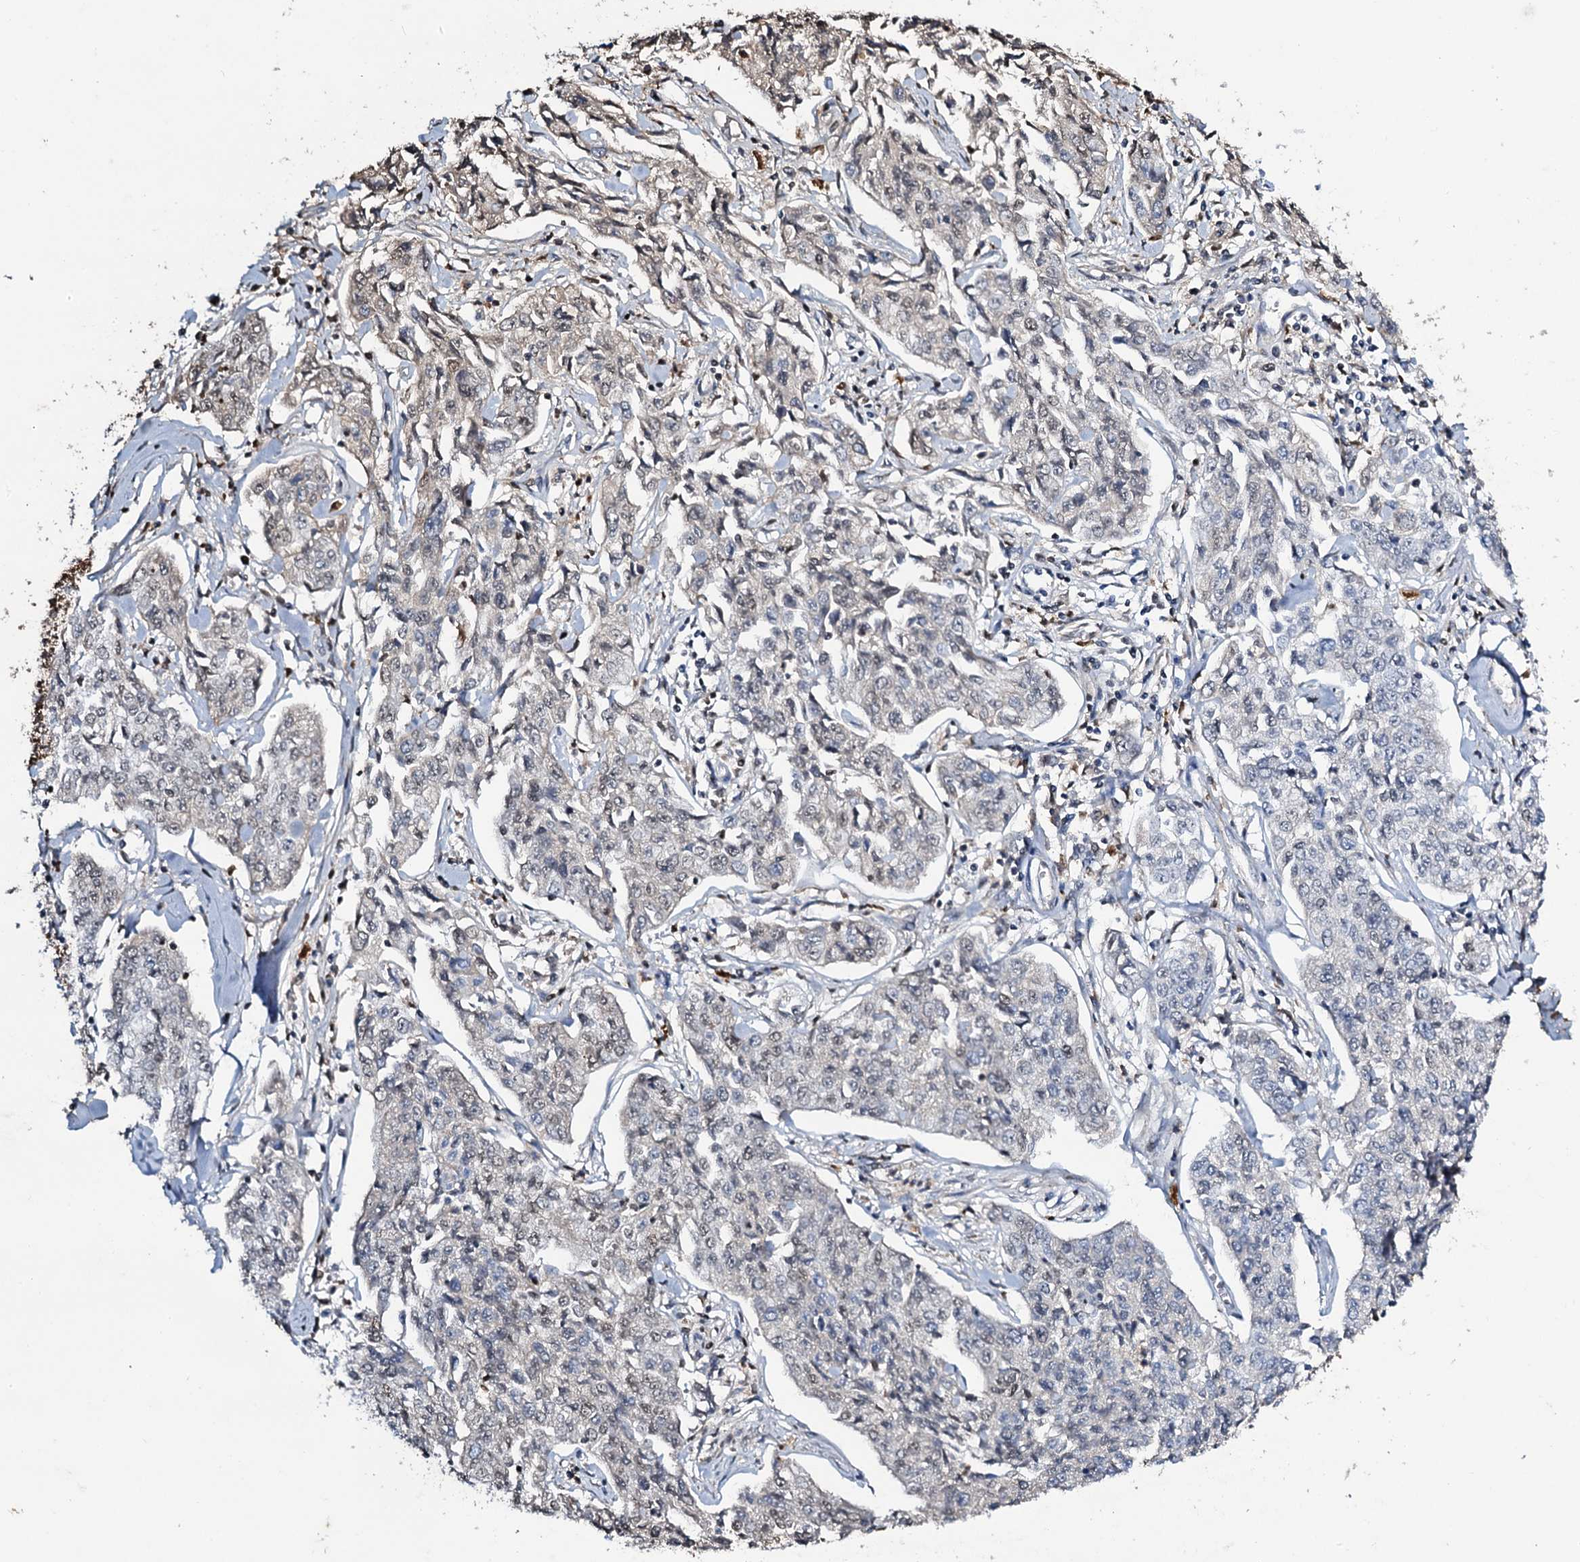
{"staining": {"intensity": "weak", "quantity": "<25%", "location": "cytoplasmic/membranous,nuclear"}, "tissue": "cervical cancer", "cell_type": "Tumor cells", "image_type": "cancer", "snomed": [{"axis": "morphology", "description": "Squamous cell carcinoma, NOS"}, {"axis": "topography", "description": "Cervix"}], "caption": "Immunohistochemistry (IHC) of human cervical cancer displays no positivity in tumor cells. (DAB (3,3'-diaminobenzidine) IHC with hematoxylin counter stain).", "gene": "EDN1", "patient": {"sex": "female", "age": 35}}